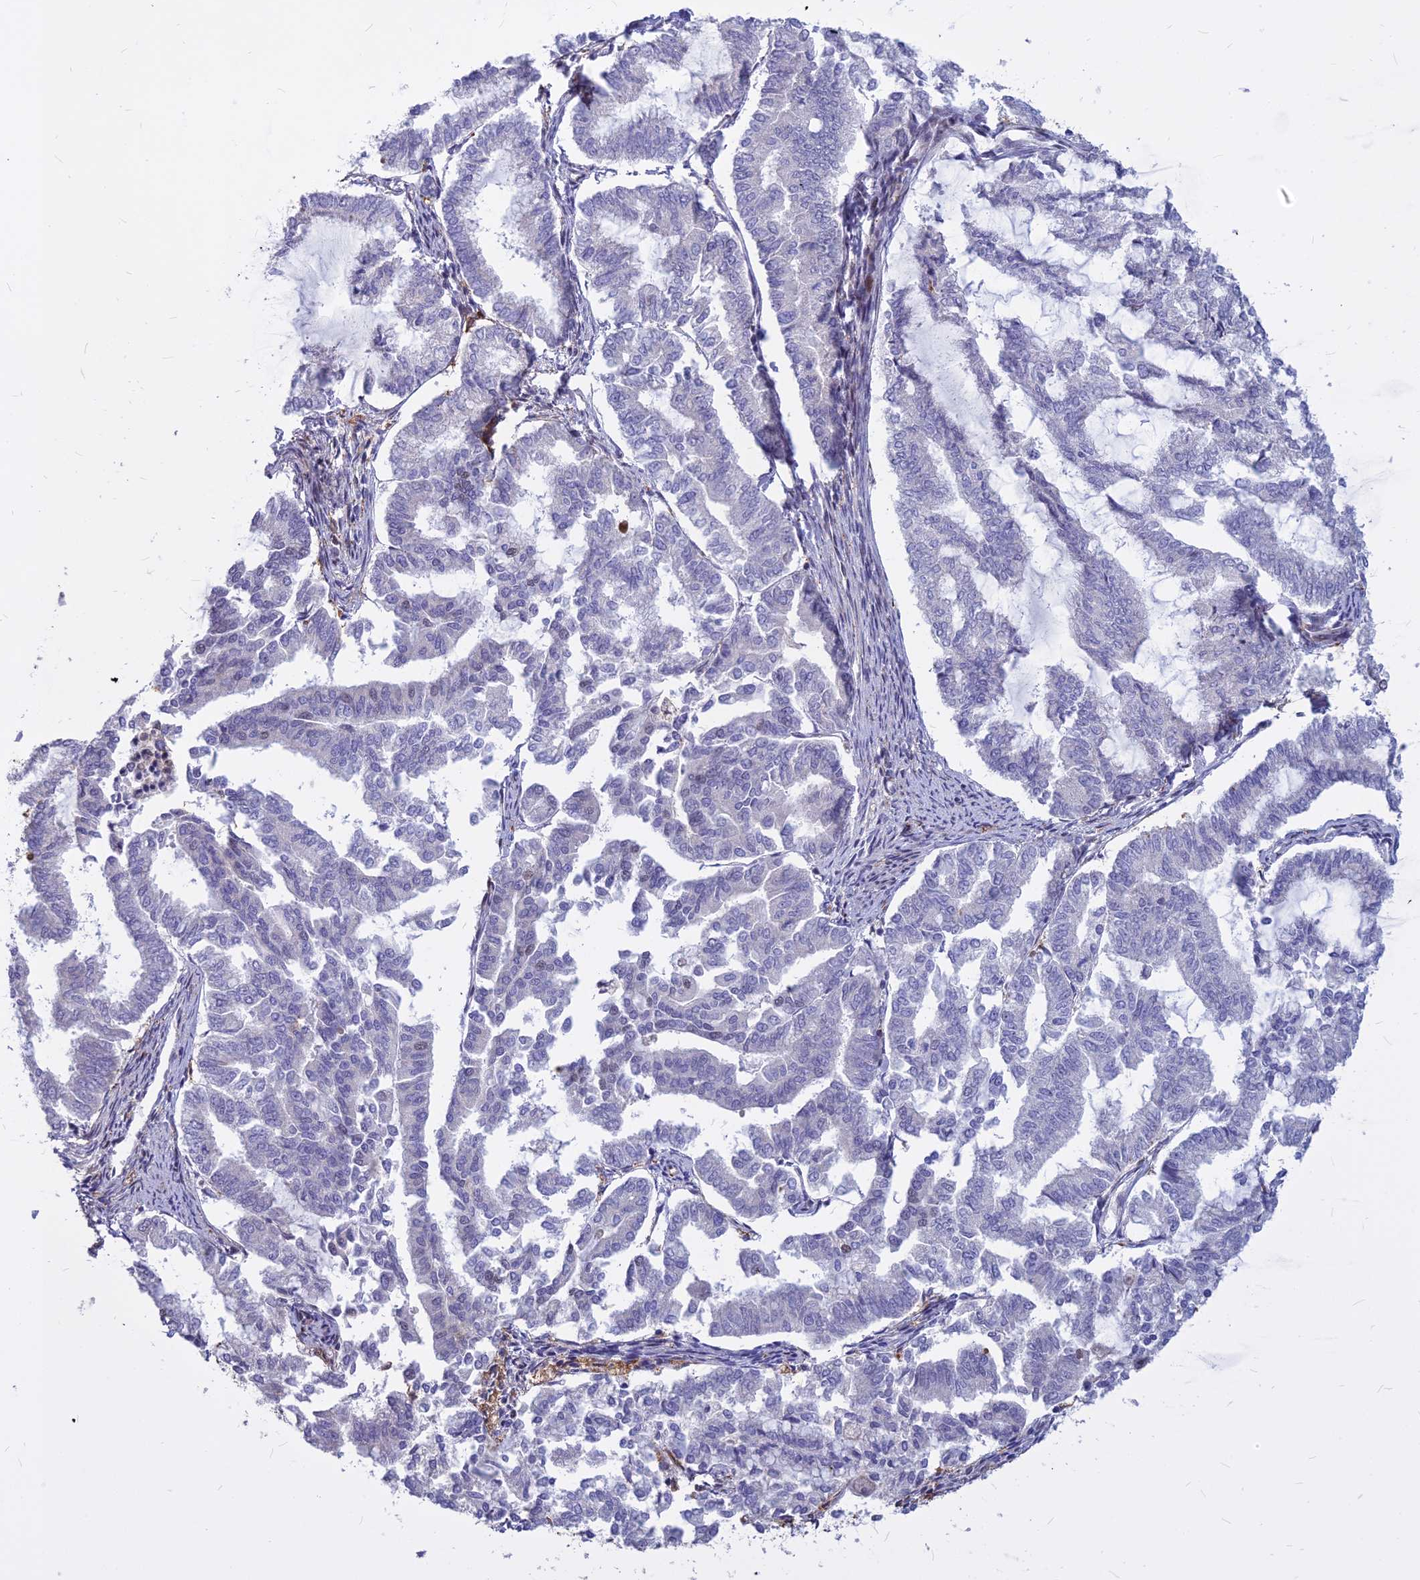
{"staining": {"intensity": "negative", "quantity": "none", "location": "none"}, "tissue": "endometrial cancer", "cell_type": "Tumor cells", "image_type": "cancer", "snomed": [{"axis": "morphology", "description": "Adenocarcinoma, NOS"}, {"axis": "topography", "description": "Endometrium"}], "caption": "A high-resolution histopathology image shows immunohistochemistry staining of endometrial cancer (adenocarcinoma), which demonstrates no significant staining in tumor cells.", "gene": "ALG10", "patient": {"sex": "female", "age": 79}}